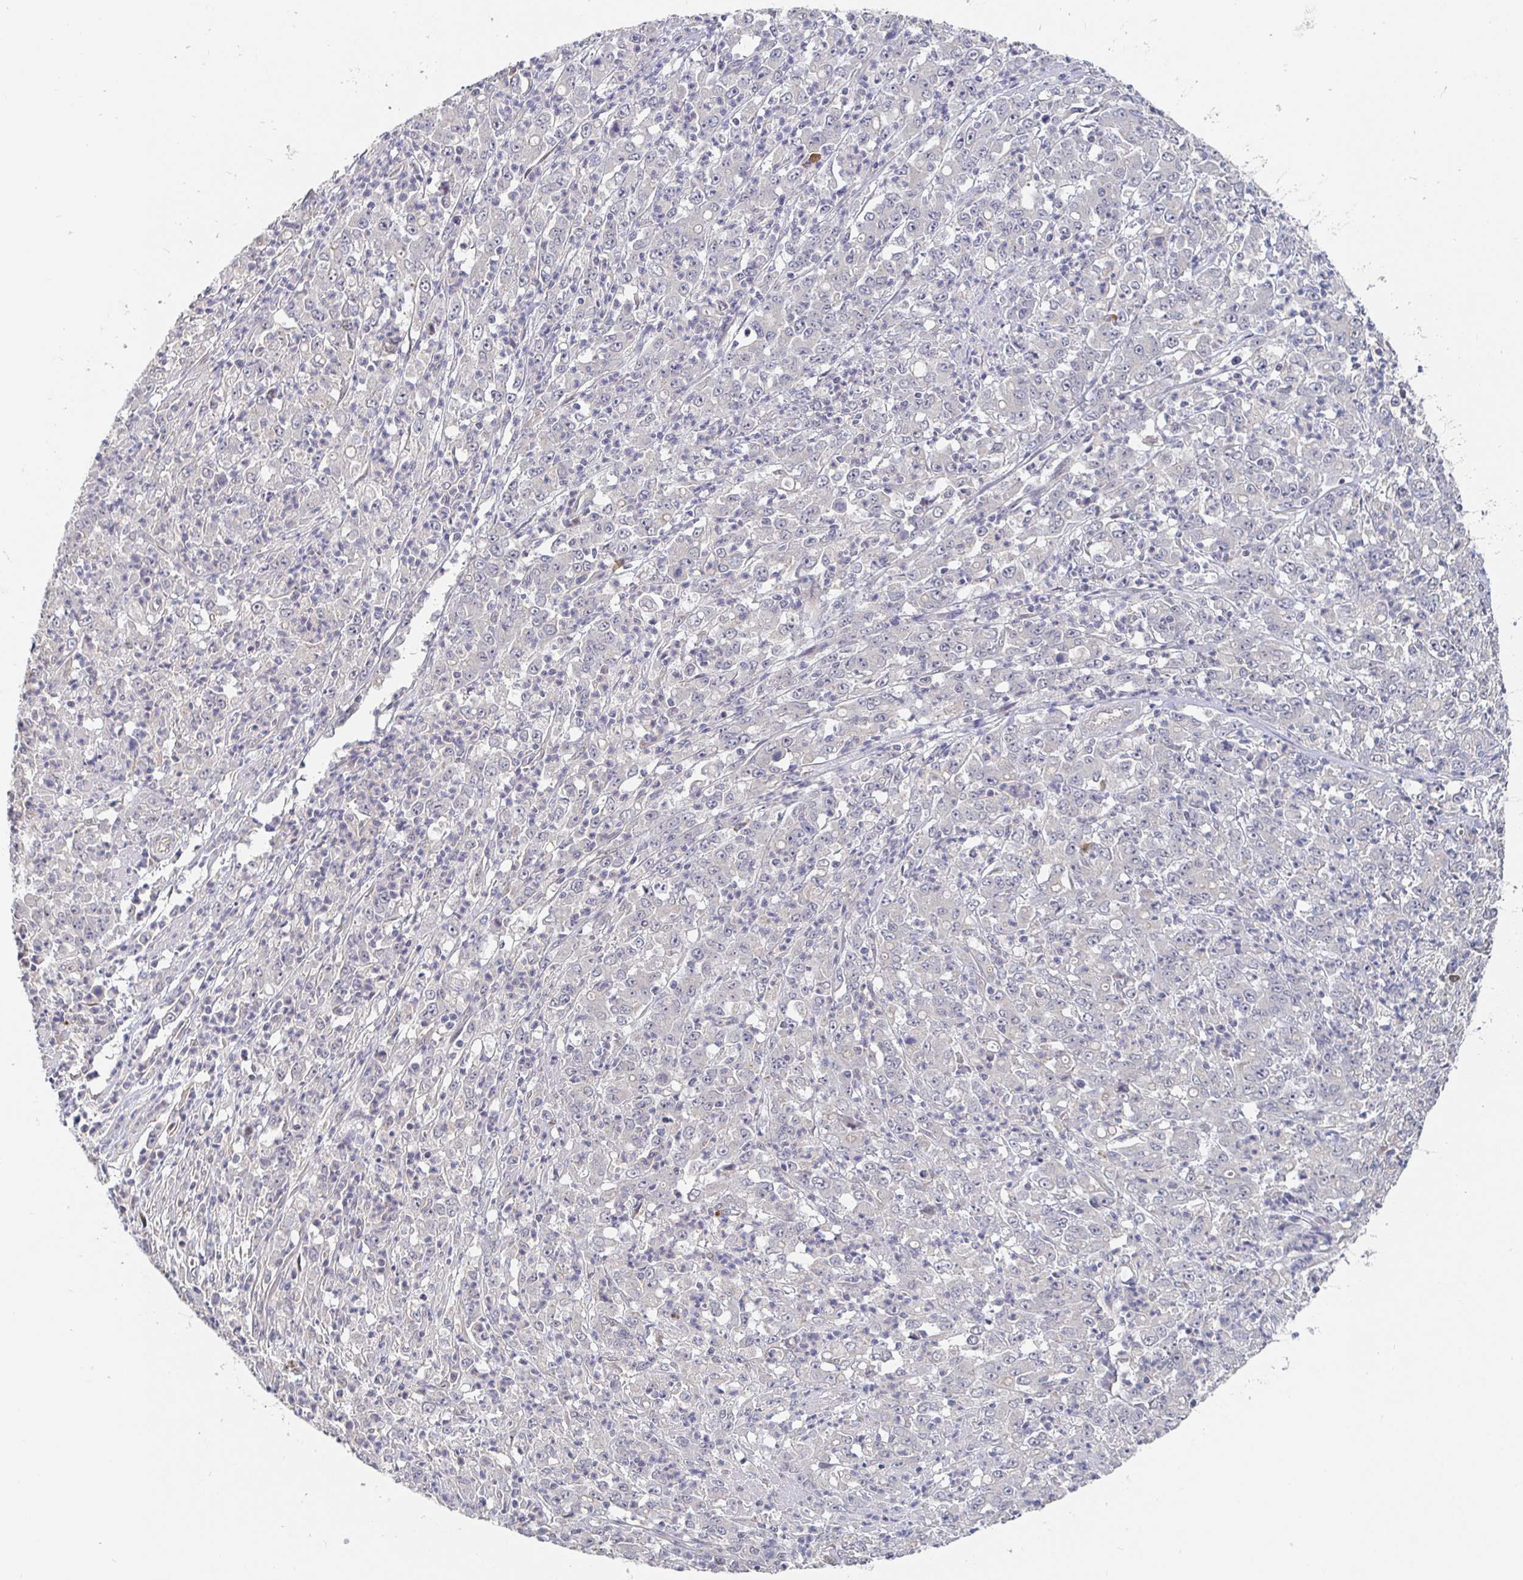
{"staining": {"intensity": "negative", "quantity": "none", "location": "none"}, "tissue": "stomach cancer", "cell_type": "Tumor cells", "image_type": "cancer", "snomed": [{"axis": "morphology", "description": "Adenocarcinoma, NOS"}, {"axis": "topography", "description": "Stomach, lower"}], "caption": "High power microscopy micrograph of an immunohistochemistry (IHC) micrograph of stomach cancer (adenocarcinoma), revealing no significant staining in tumor cells.", "gene": "MEIS1", "patient": {"sex": "female", "age": 71}}